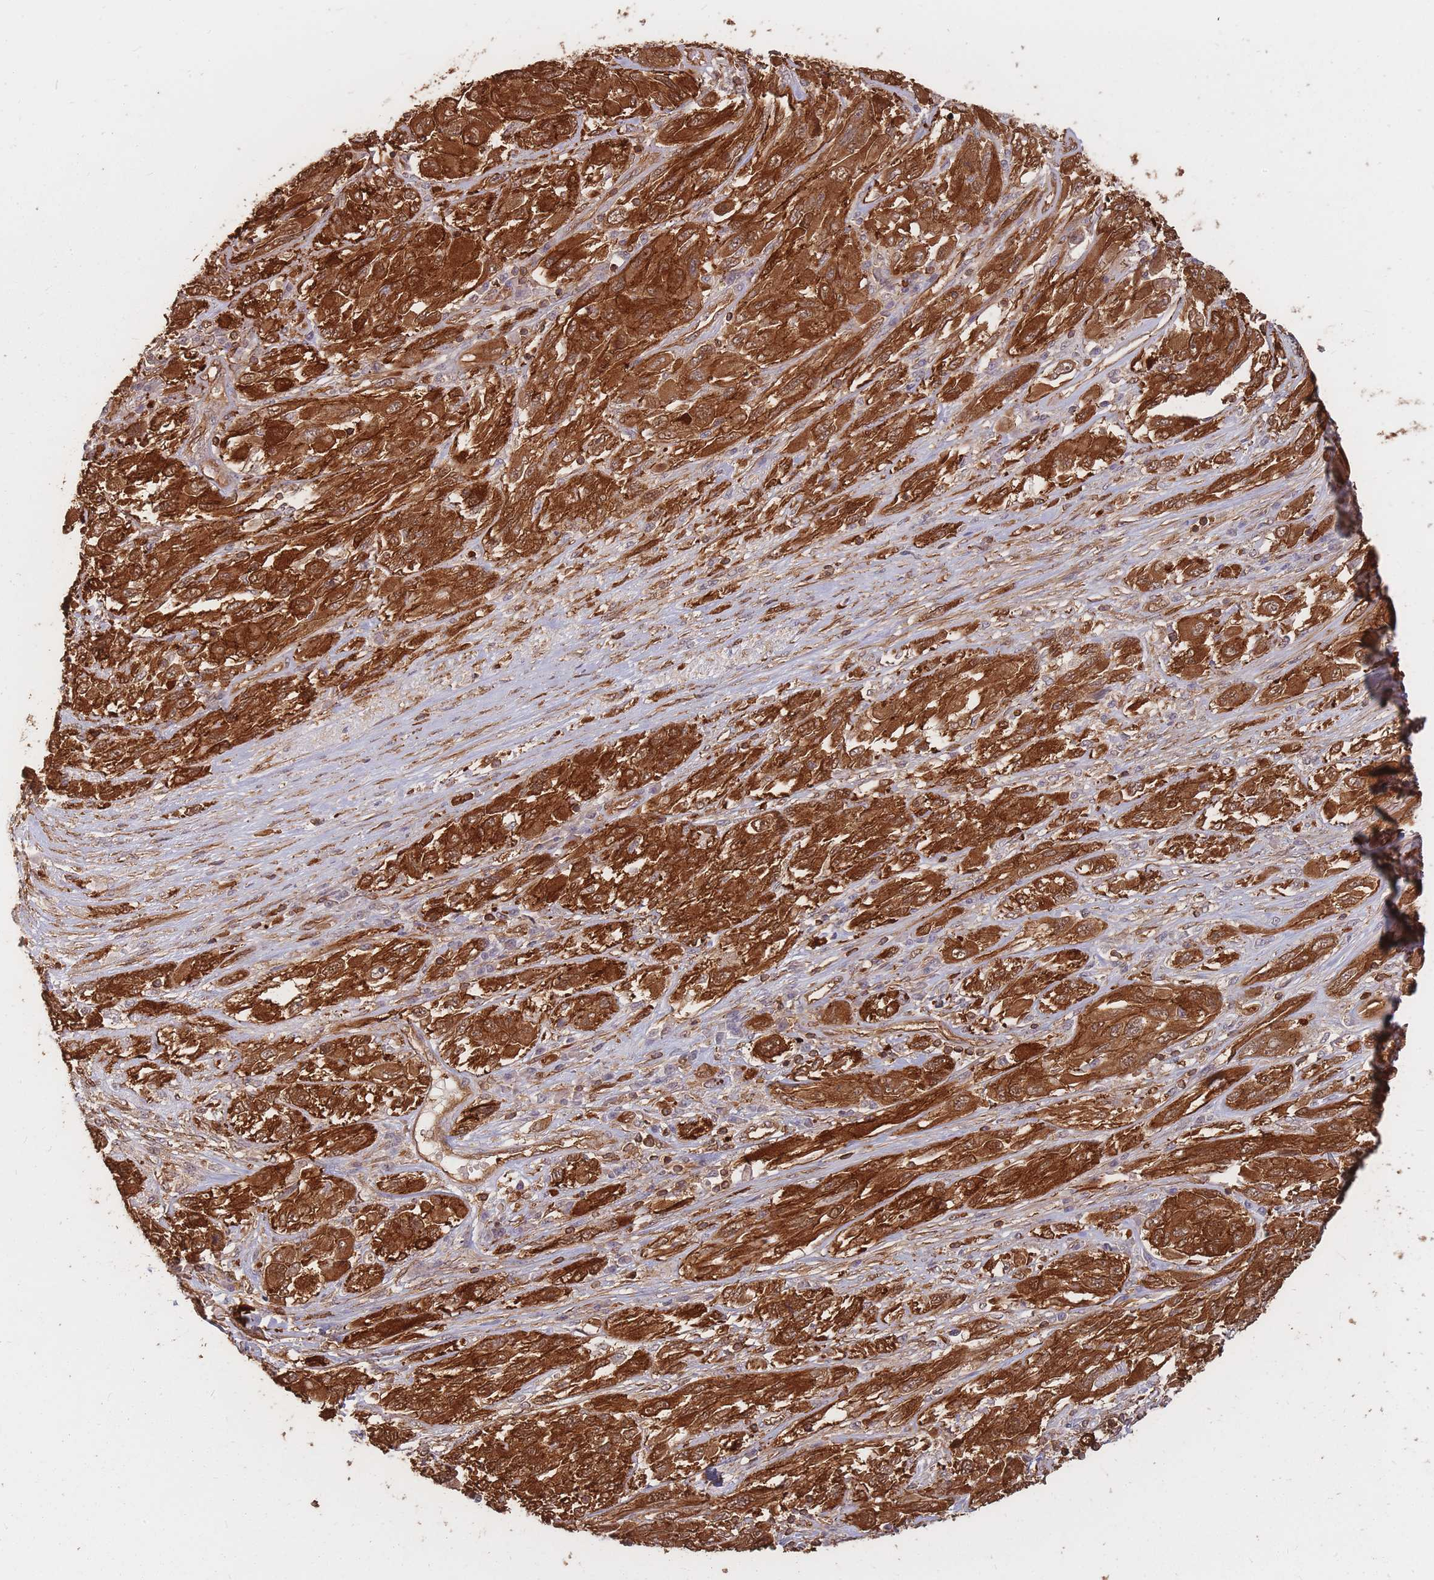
{"staining": {"intensity": "strong", "quantity": ">75%", "location": "cytoplasmic/membranous"}, "tissue": "melanoma", "cell_type": "Tumor cells", "image_type": "cancer", "snomed": [{"axis": "morphology", "description": "Malignant melanoma, NOS"}, {"axis": "topography", "description": "Skin"}], "caption": "Protein analysis of melanoma tissue shows strong cytoplasmic/membranous staining in approximately >75% of tumor cells. (DAB (3,3'-diaminobenzidine) IHC, brown staining for protein, blue staining for nuclei).", "gene": "PLS3", "patient": {"sex": "female", "age": 91}}